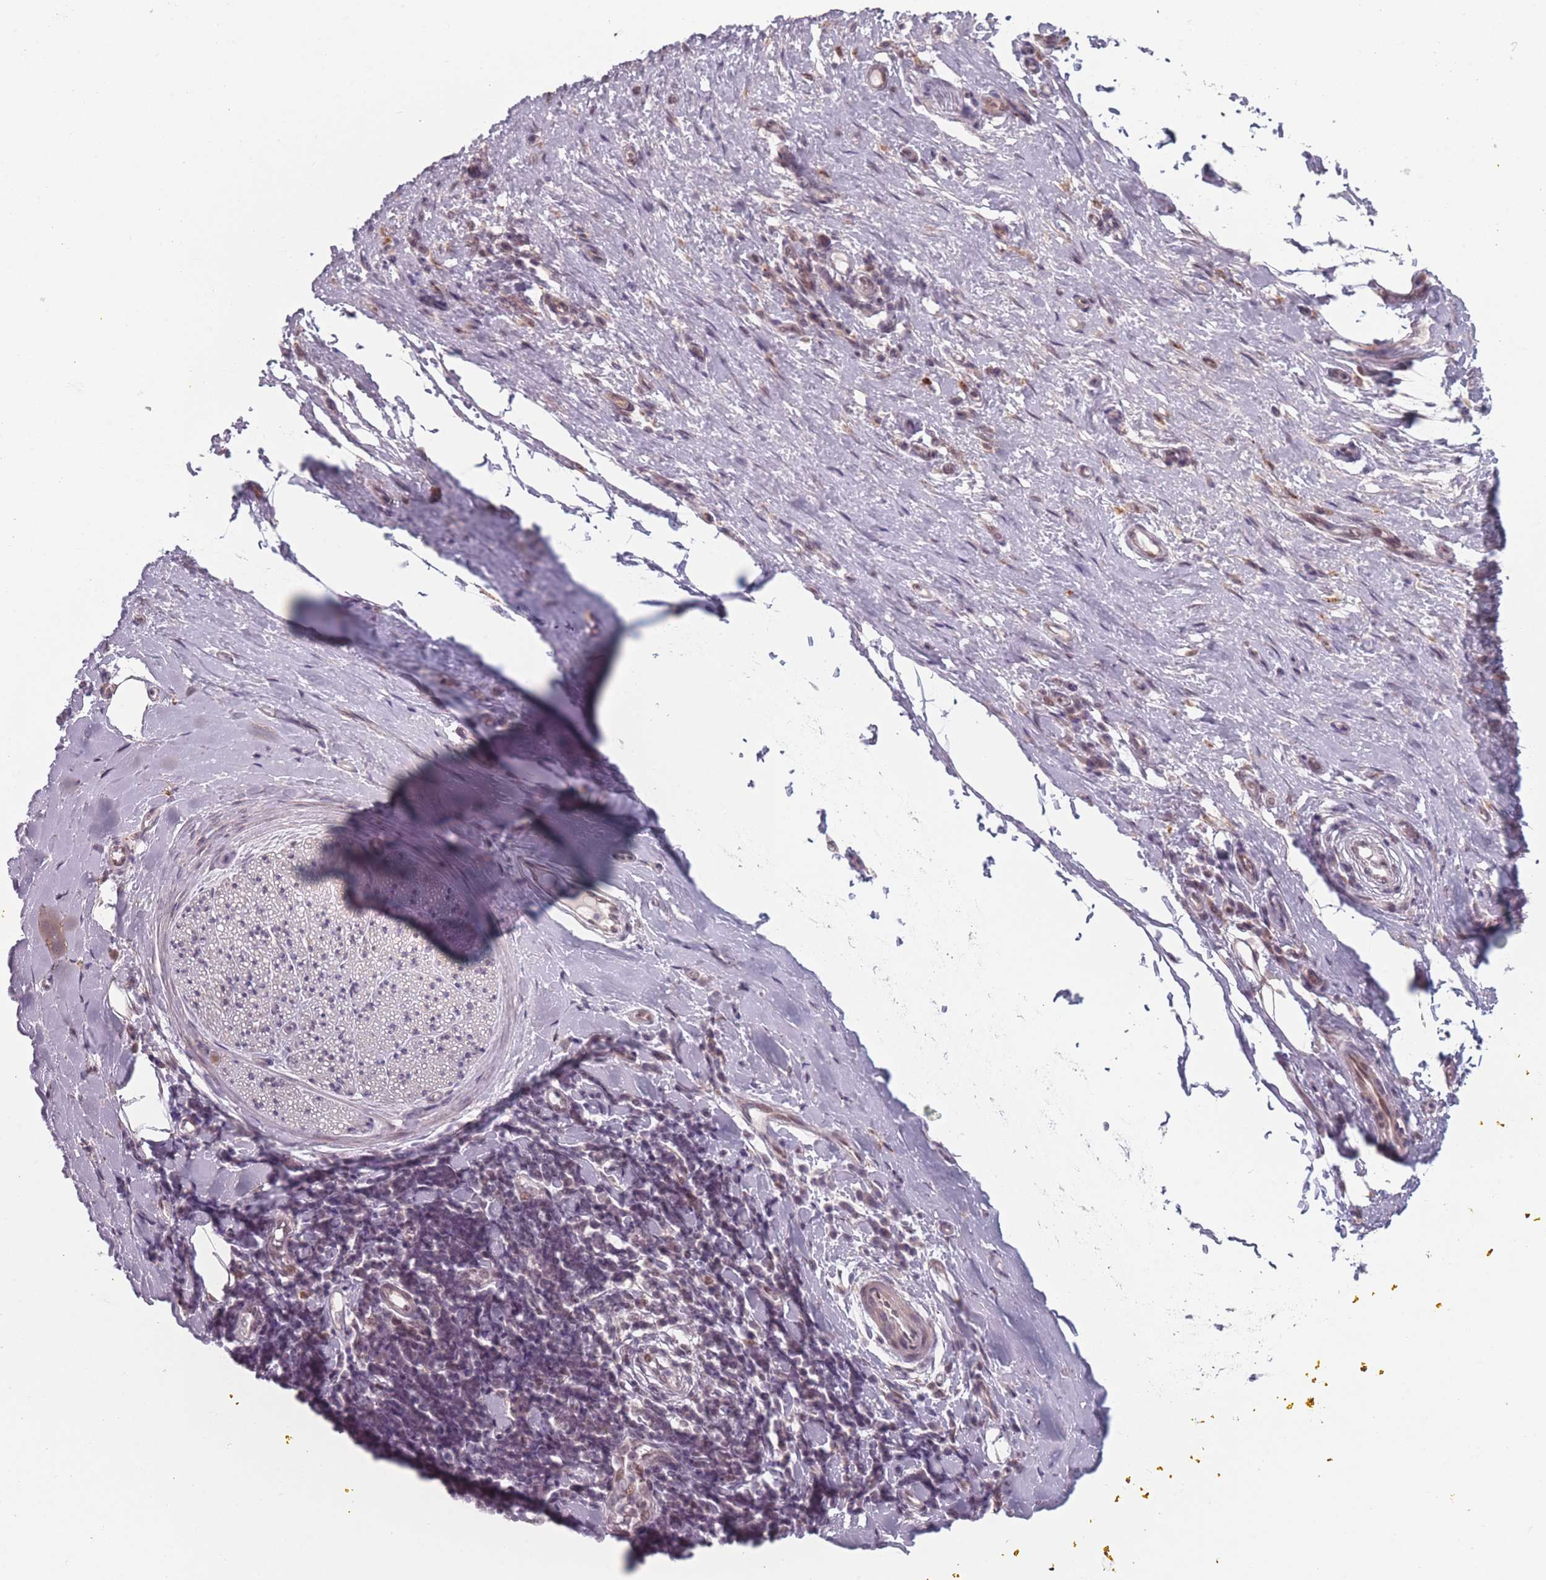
{"staining": {"intensity": "negative", "quantity": "none", "location": "none"}, "tissue": "adipose tissue", "cell_type": "Adipocytes", "image_type": "normal", "snomed": [{"axis": "morphology", "description": "Normal tissue, NOS"}, {"axis": "morphology", "description": "Adenocarcinoma, NOS"}, {"axis": "topography", "description": "Esophagus"}, {"axis": "topography", "description": "Stomach, upper"}, {"axis": "topography", "description": "Peripheral nerve tissue"}], "caption": "DAB immunohistochemical staining of normal human adipose tissue displays no significant staining in adipocytes. (Stains: DAB (3,3'-diaminobenzidine) immunohistochemistry (IHC) with hematoxylin counter stain, Microscopy: brightfield microscopy at high magnification).", "gene": "OR10C1", "patient": {"sex": "male", "age": 62}}